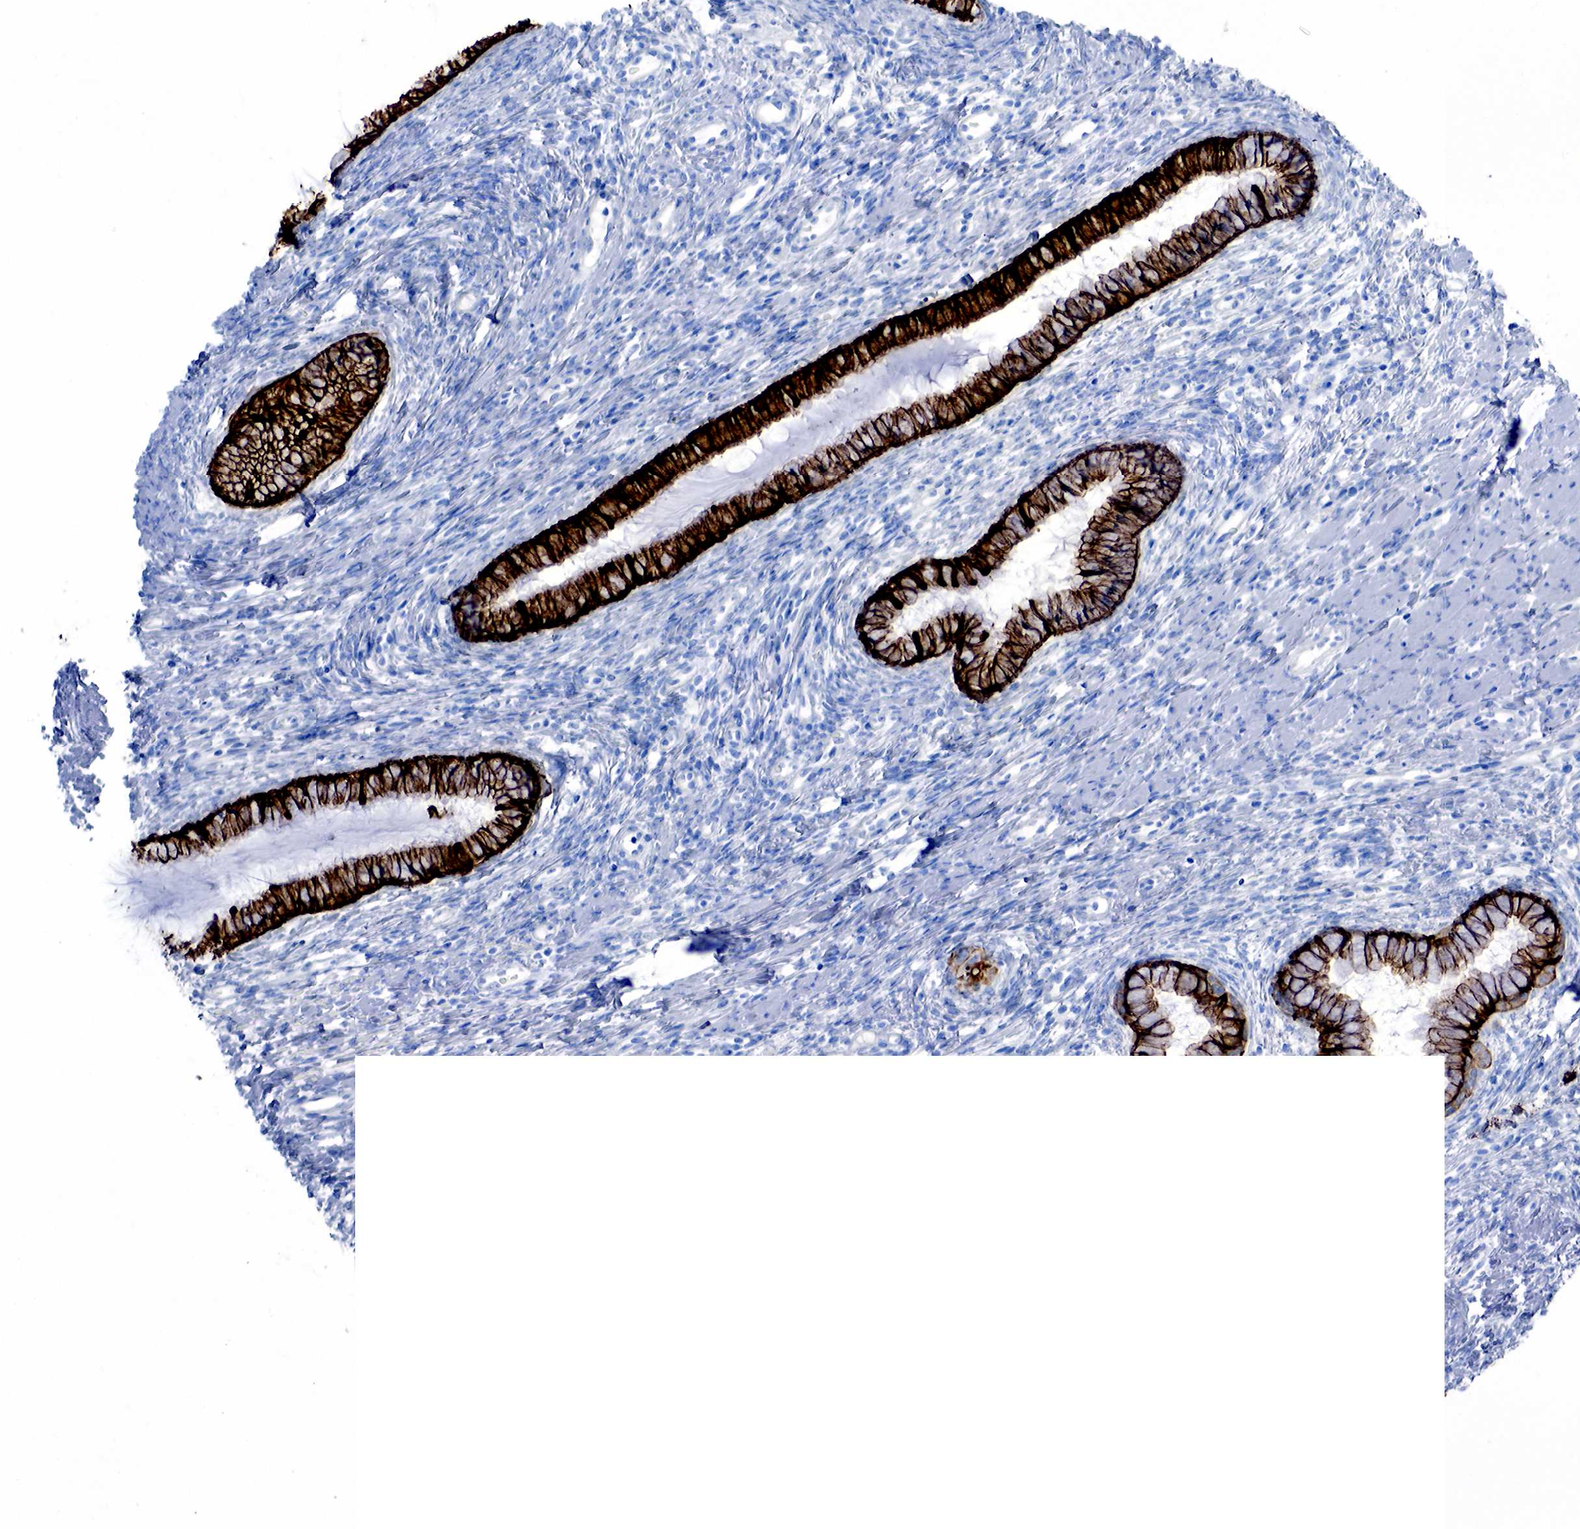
{"staining": {"intensity": "strong", "quantity": ">75%", "location": "cytoplasmic/membranous"}, "tissue": "cervix", "cell_type": "Glandular cells", "image_type": "normal", "snomed": [{"axis": "morphology", "description": "Normal tissue, NOS"}, {"axis": "topography", "description": "Cervix"}], "caption": "The photomicrograph displays immunohistochemical staining of normal cervix. There is strong cytoplasmic/membranous staining is seen in approximately >75% of glandular cells.", "gene": "KRT18", "patient": {"sex": "female", "age": 82}}